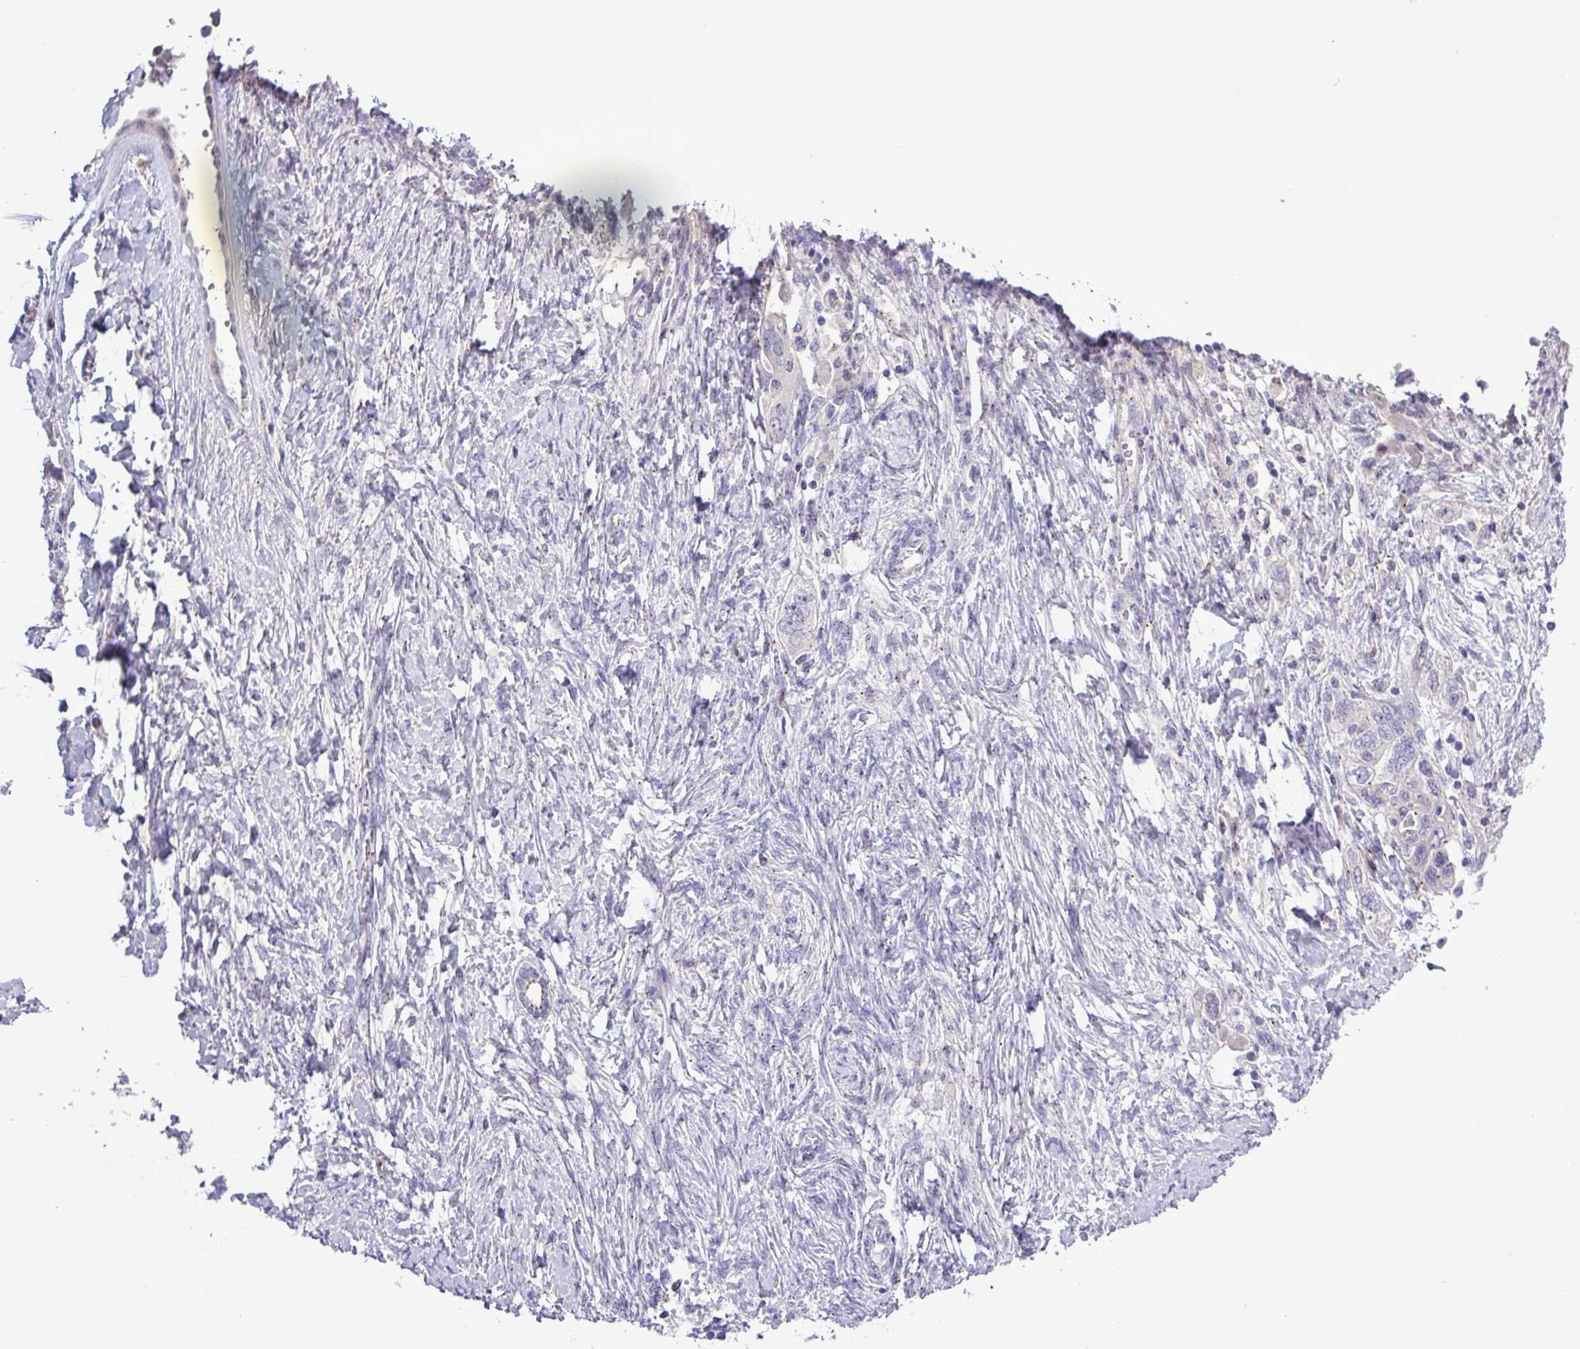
{"staining": {"intensity": "weak", "quantity": "25%-75%", "location": "cytoplasmic/membranous"}, "tissue": "ovarian cancer", "cell_type": "Tumor cells", "image_type": "cancer", "snomed": [{"axis": "morphology", "description": "Carcinoma, NOS"}, {"axis": "morphology", "description": "Cystadenocarcinoma, serous, NOS"}, {"axis": "topography", "description": "Ovary"}], "caption": "Immunohistochemistry (IHC) (DAB) staining of human ovarian serous cystadenocarcinoma reveals weak cytoplasmic/membranous protein staining in approximately 25%-75% of tumor cells. Ihc stains the protein in brown and the nuclei are stained blue.", "gene": "SPINK8", "patient": {"sex": "female", "age": 69}}